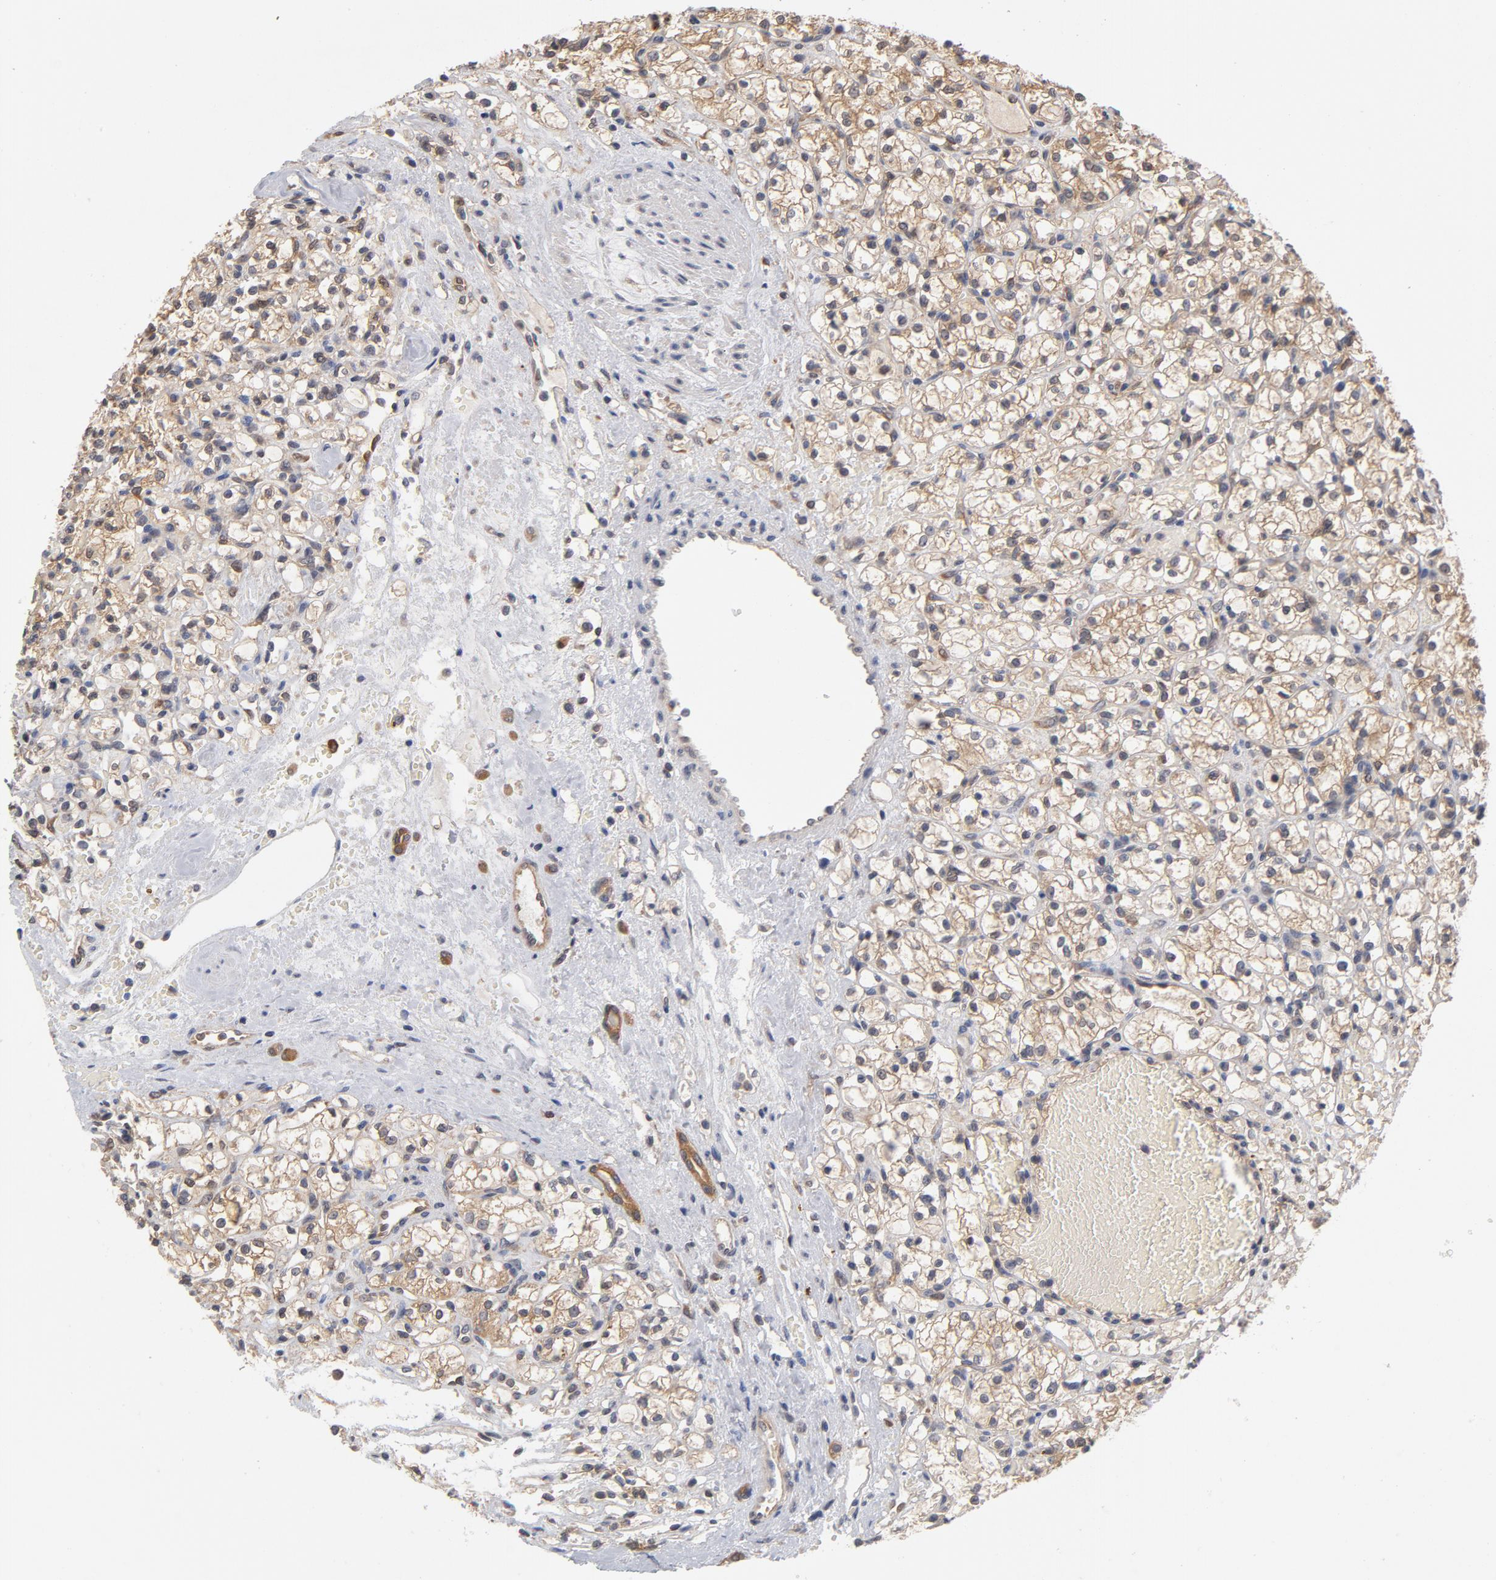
{"staining": {"intensity": "negative", "quantity": "none", "location": "none"}, "tissue": "renal cancer", "cell_type": "Tumor cells", "image_type": "cancer", "snomed": [{"axis": "morphology", "description": "Adenocarcinoma, NOS"}, {"axis": "topography", "description": "Kidney"}], "caption": "IHC photomicrograph of renal adenocarcinoma stained for a protein (brown), which demonstrates no staining in tumor cells. The staining was performed using DAB to visualize the protein expression in brown, while the nuclei were stained in blue with hematoxylin (Magnification: 20x).", "gene": "ASMTL", "patient": {"sex": "female", "age": 60}}